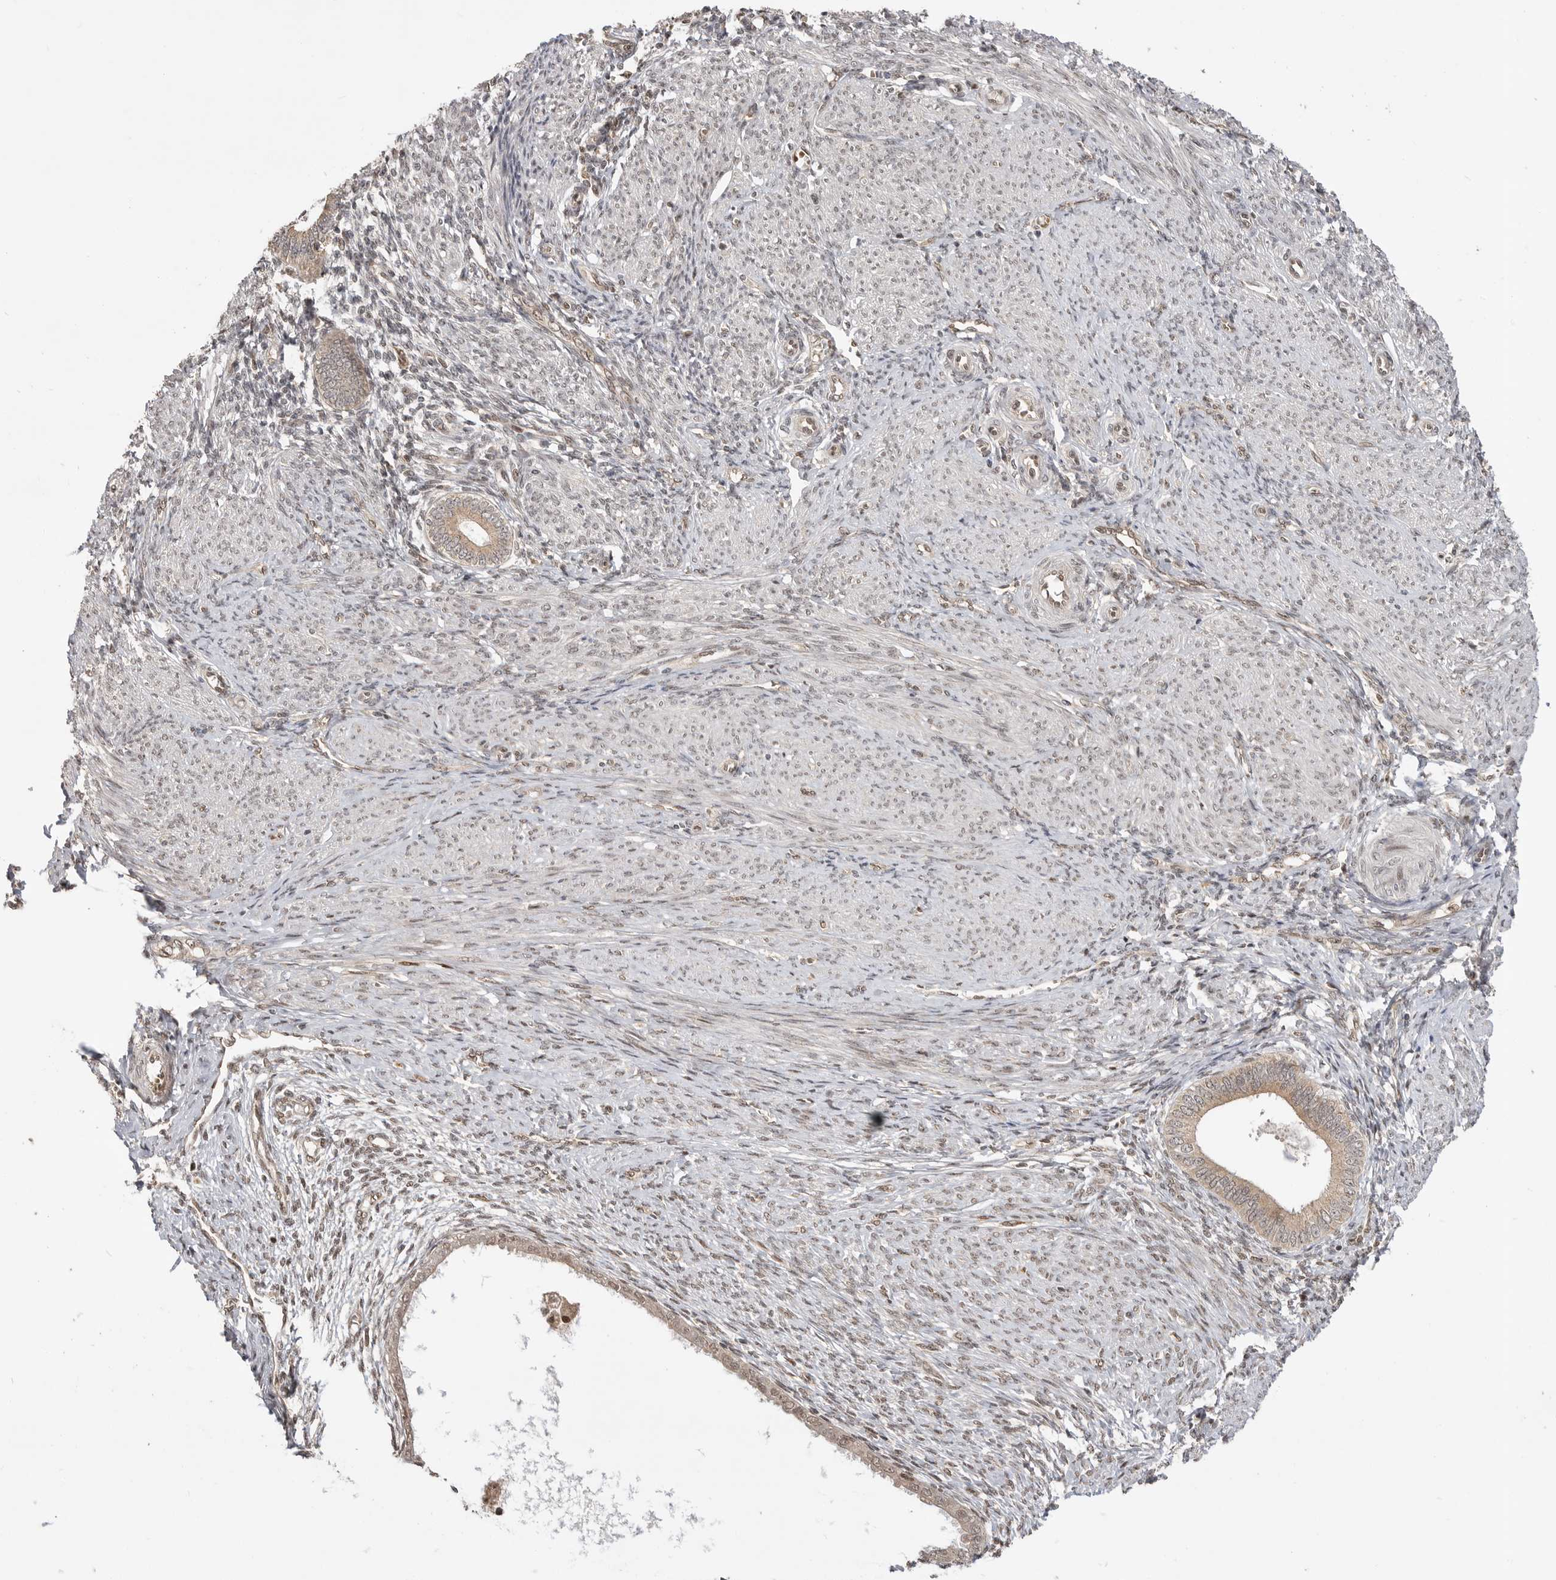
{"staining": {"intensity": "weak", "quantity": "<25%", "location": "cytoplasmic/membranous"}, "tissue": "endometrium", "cell_type": "Cells in endometrial stroma", "image_type": "normal", "snomed": [{"axis": "morphology", "description": "Normal tissue, NOS"}, {"axis": "topography", "description": "Endometrium"}], "caption": "Image shows no significant protein expression in cells in endometrial stroma of normal endometrium. (Immunohistochemistry (ihc), brightfield microscopy, high magnification).", "gene": "ALKAL1", "patient": {"sex": "female", "age": 42}}